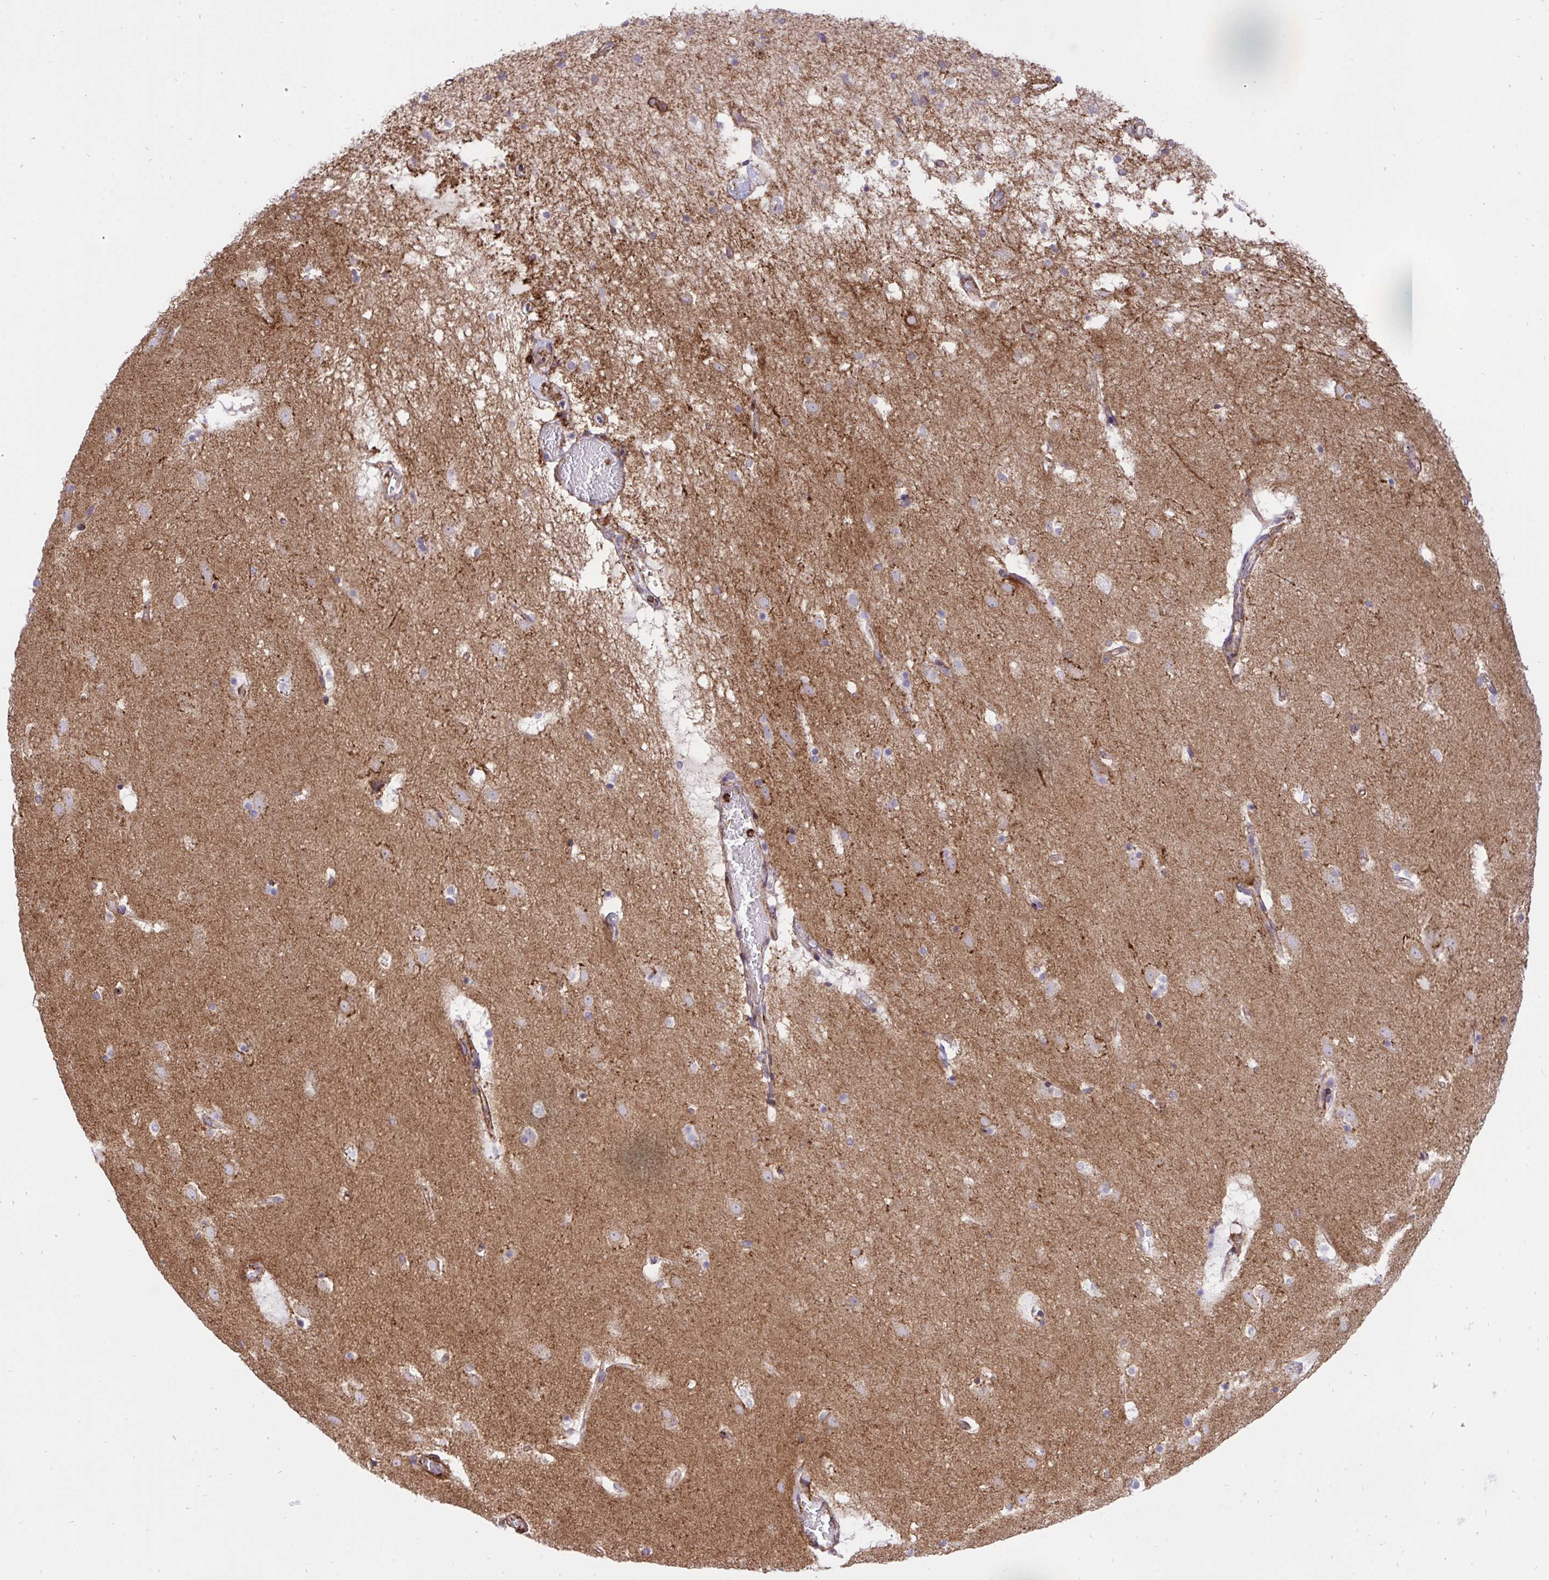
{"staining": {"intensity": "negative", "quantity": "none", "location": "none"}, "tissue": "caudate", "cell_type": "Glial cells", "image_type": "normal", "snomed": [{"axis": "morphology", "description": "Normal tissue, NOS"}, {"axis": "topography", "description": "Lateral ventricle wall"}], "caption": "DAB immunohistochemical staining of normal caudate displays no significant positivity in glial cells.", "gene": "ERI1", "patient": {"sex": "male", "age": 37}}